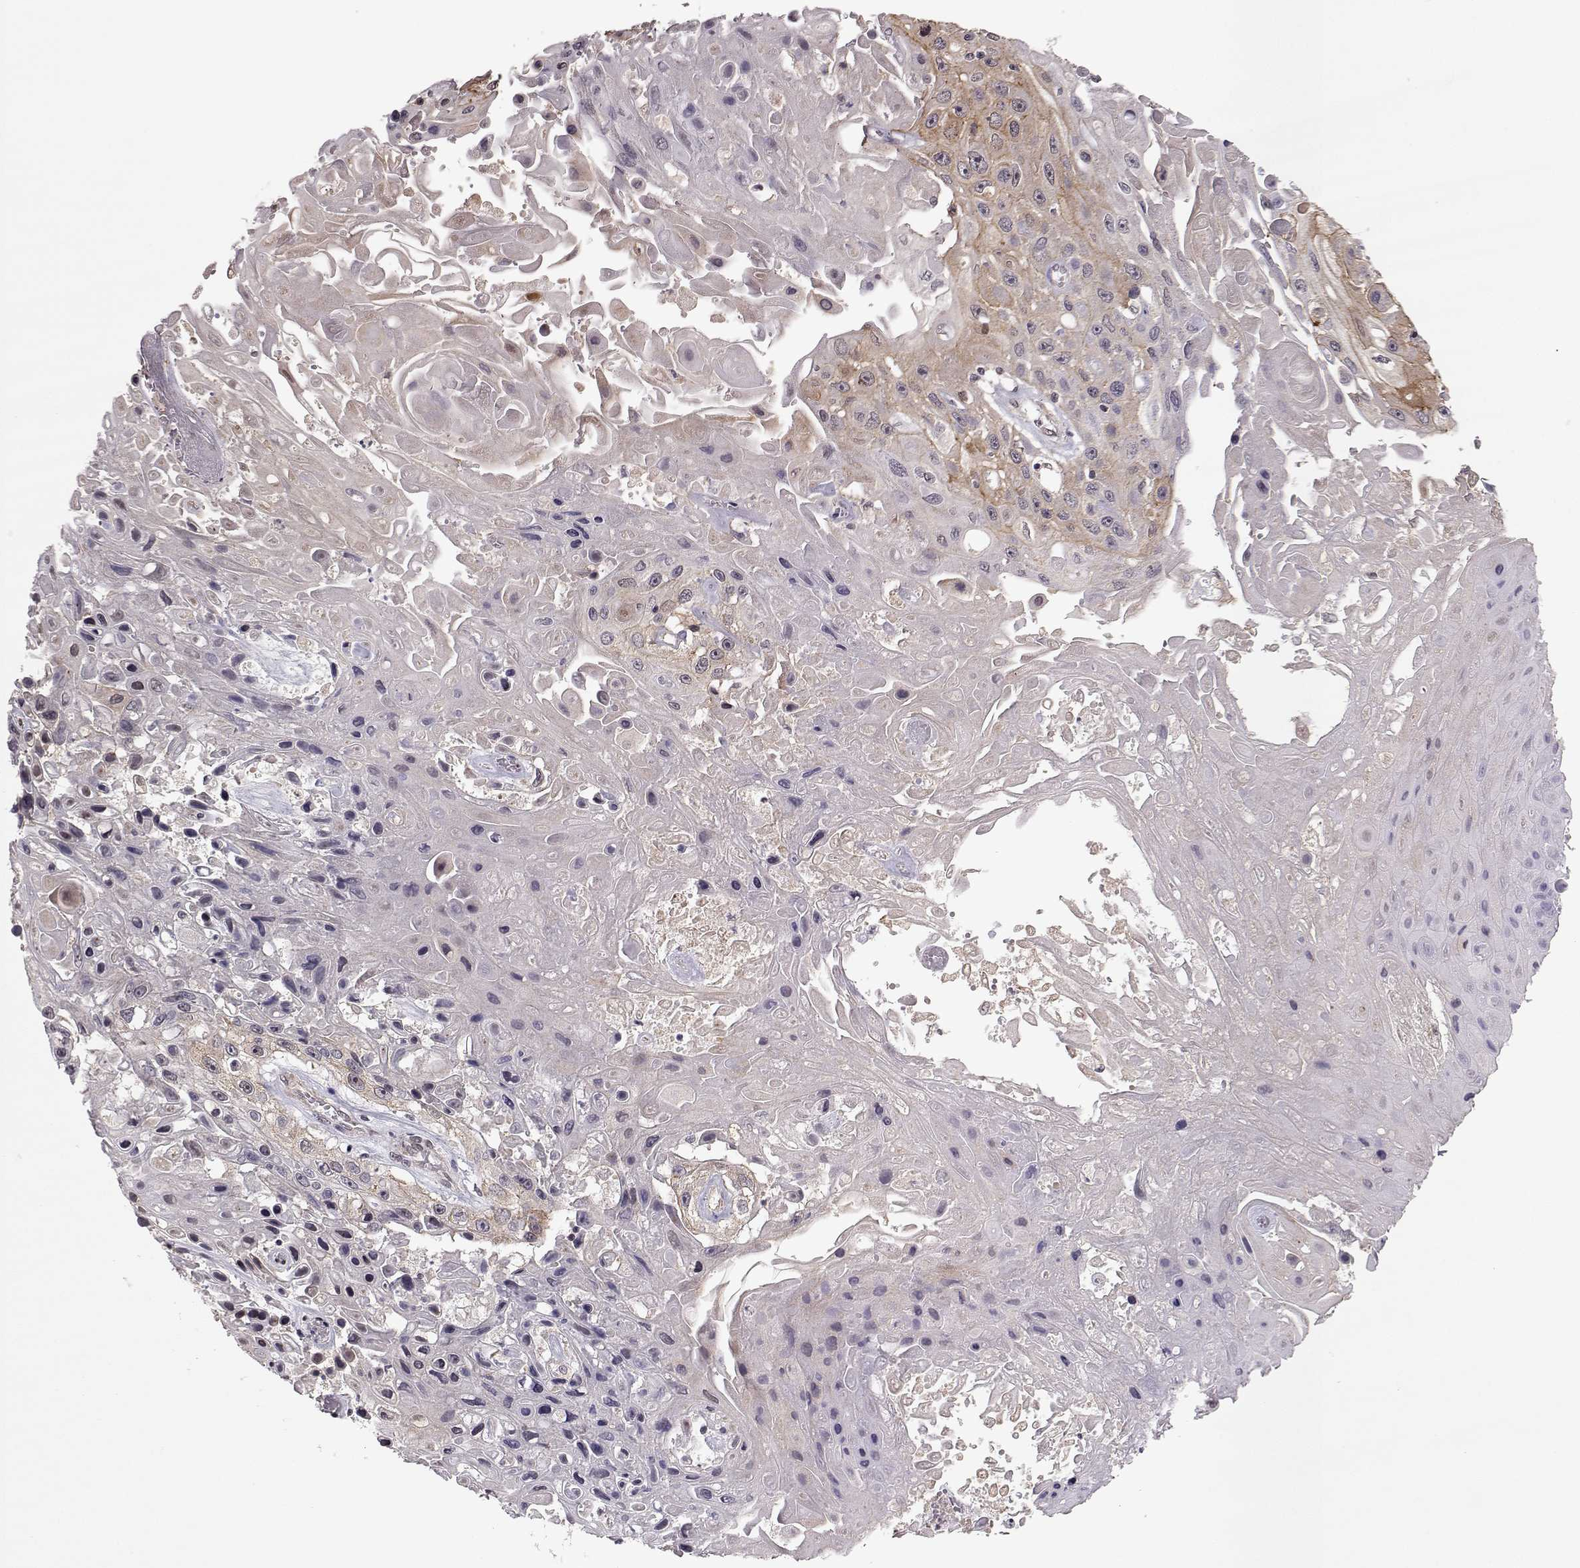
{"staining": {"intensity": "moderate", "quantity": "<25%", "location": "cytoplasmic/membranous"}, "tissue": "skin cancer", "cell_type": "Tumor cells", "image_type": "cancer", "snomed": [{"axis": "morphology", "description": "Squamous cell carcinoma, NOS"}, {"axis": "topography", "description": "Skin"}], "caption": "Skin squamous cell carcinoma stained with immunohistochemistry reveals moderate cytoplasmic/membranous expression in approximately <25% of tumor cells.", "gene": "PLEKHG3", "patient": {"sex": "male", "age": 82}}